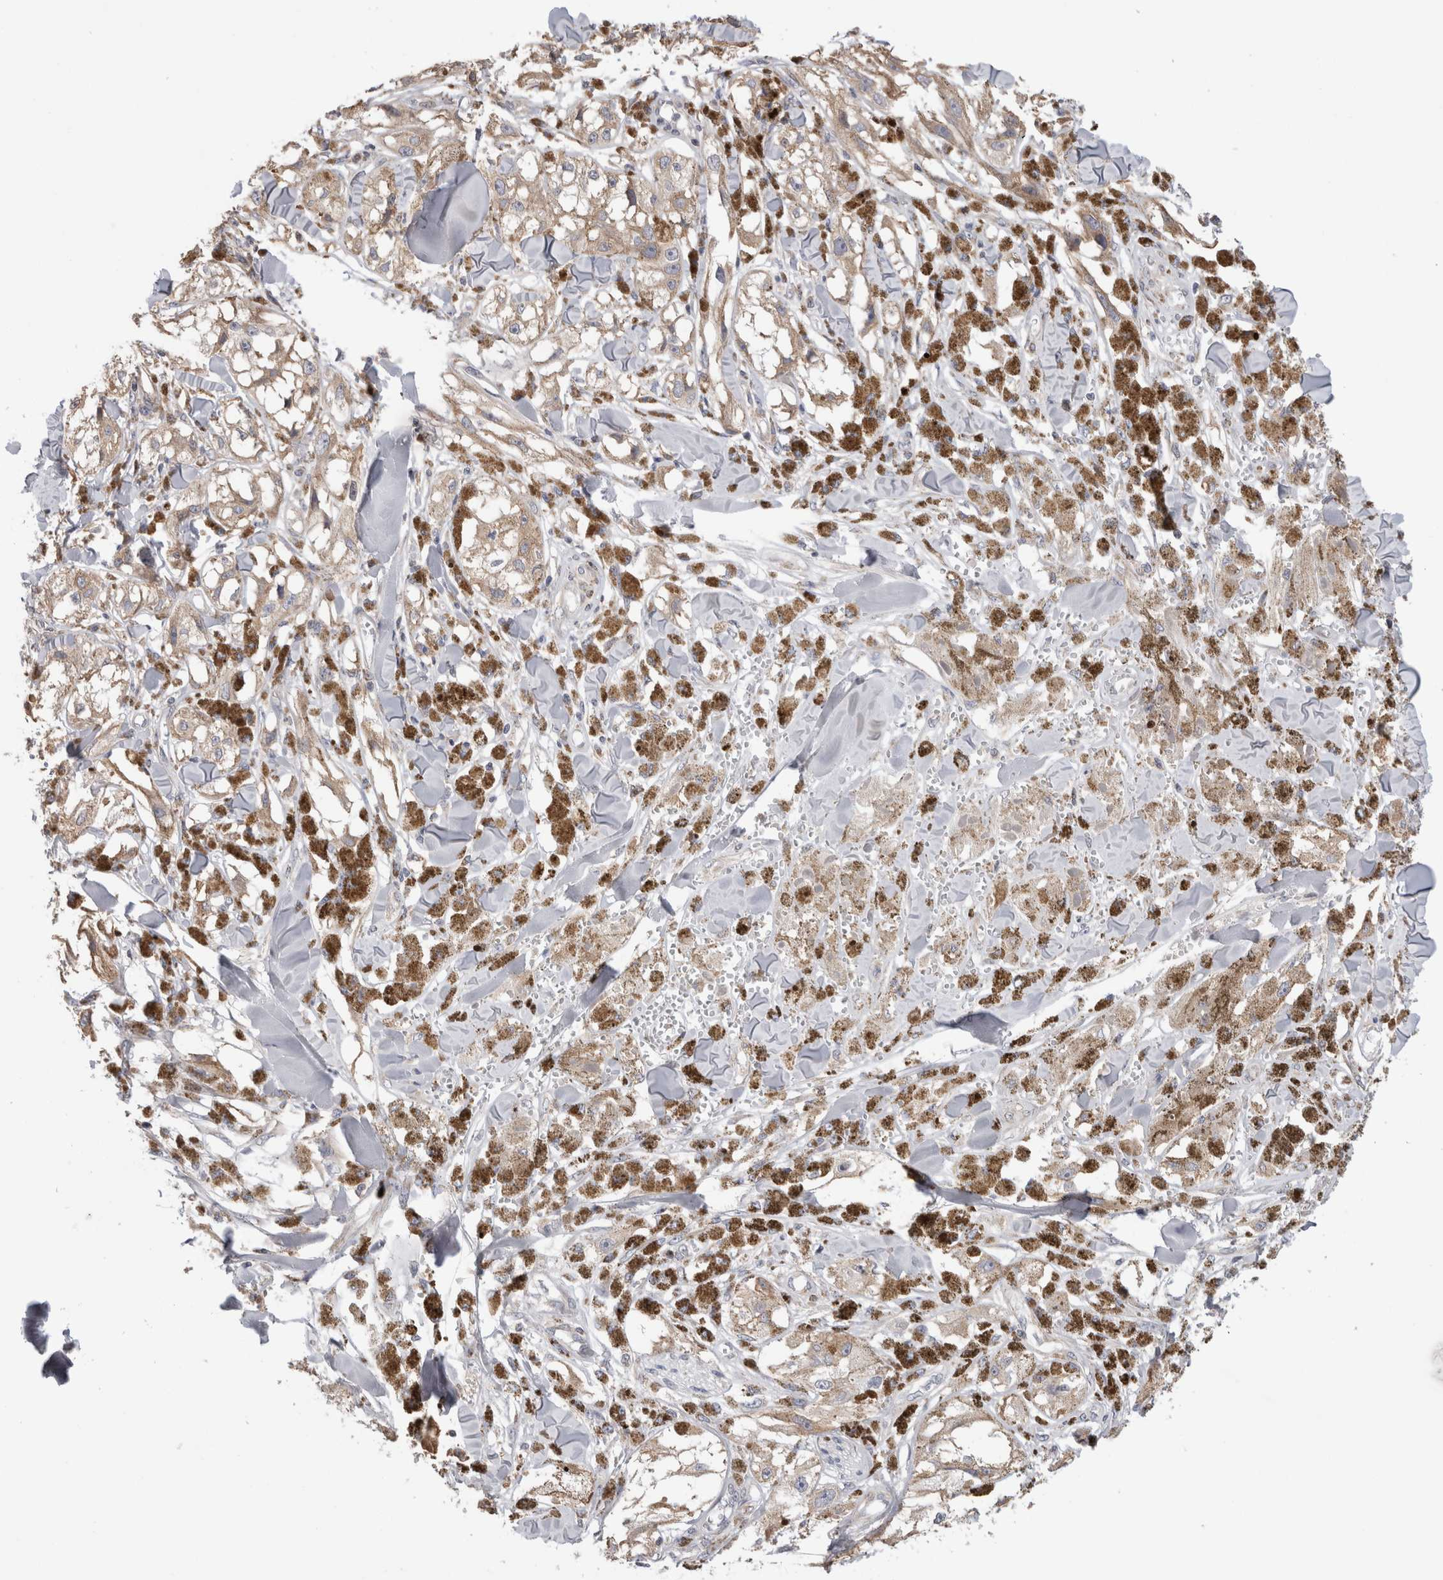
{"staining": {"intensity": "negative", "quantity": "none", "location": "none"}, "tissue": "melanoma", "cell_type": "Tumor cells", "image_type": "cancer", "snomed": [{"axis": "morphology", "description": "Malignant melanoma, NOS"}, {"axis": "topography", "description": "Skin"}], "caption": "Malignant melanoma was stained to show a protein in brown. There is no significant expression in tumor cells. (DAB (3,3'-diaminobenzidine) immunohistochemistry (IHC) with hematoxylin counter stain).", "gene": "SMAP2", "patient": {"sex": "male", "age": 88}}